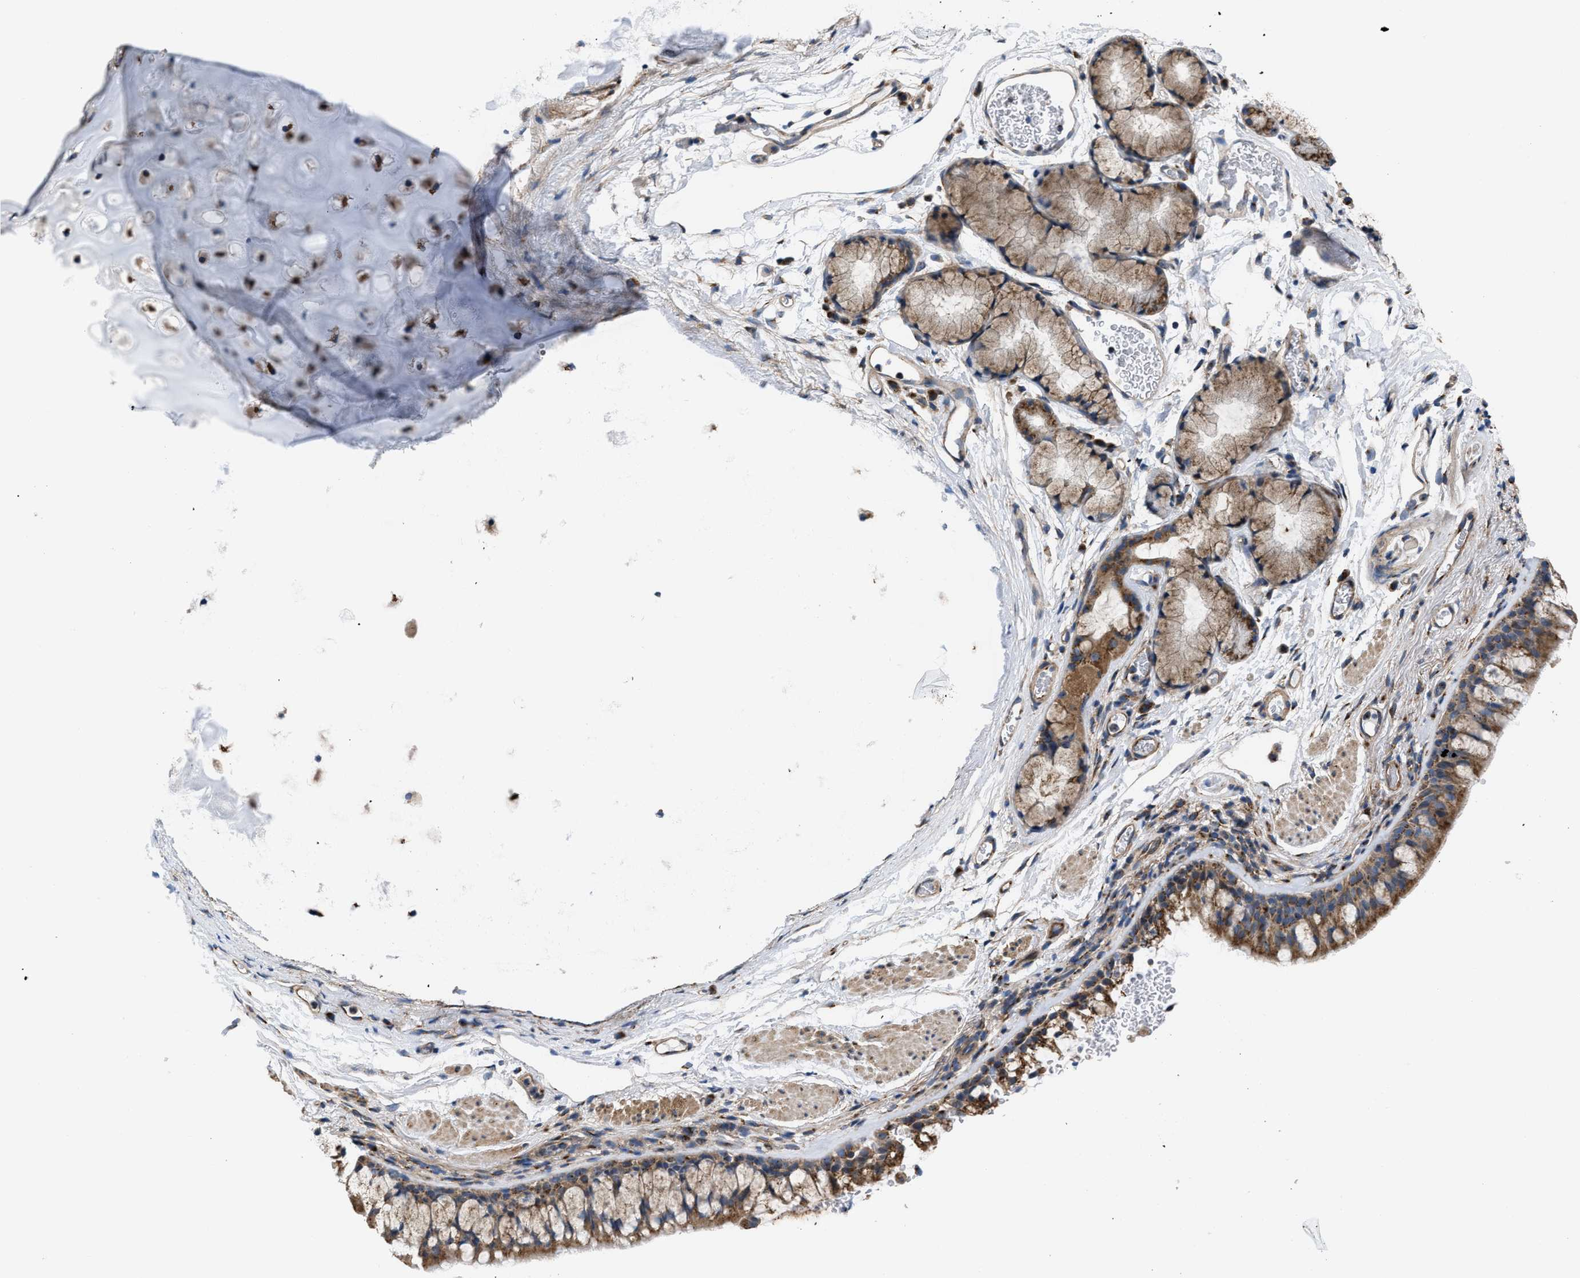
{"staining": {"intensity": "moderate", "quantity": ">75%", "location": "cytoplasmic/membranous"}, "tissue": "bronchus", "cell_type": "Respiratory epithelial cells", "image_type": "normal", "snomed": [{"axis": "morphology", "description": "Normal tissue, NOS"}, {"axis": "topography", "description": "Cartilage tissue"}, {"axis": "topography", "description": "Bronchus"}], "caption": "The histopathology image reveals staining of normal bronchus, revealing moderate cytoplasmic/membranous protein staining (brown color) within respiratory epithelial cells.", "gene": "CEP128", "patient": {"sex": "female", "age": 53}}